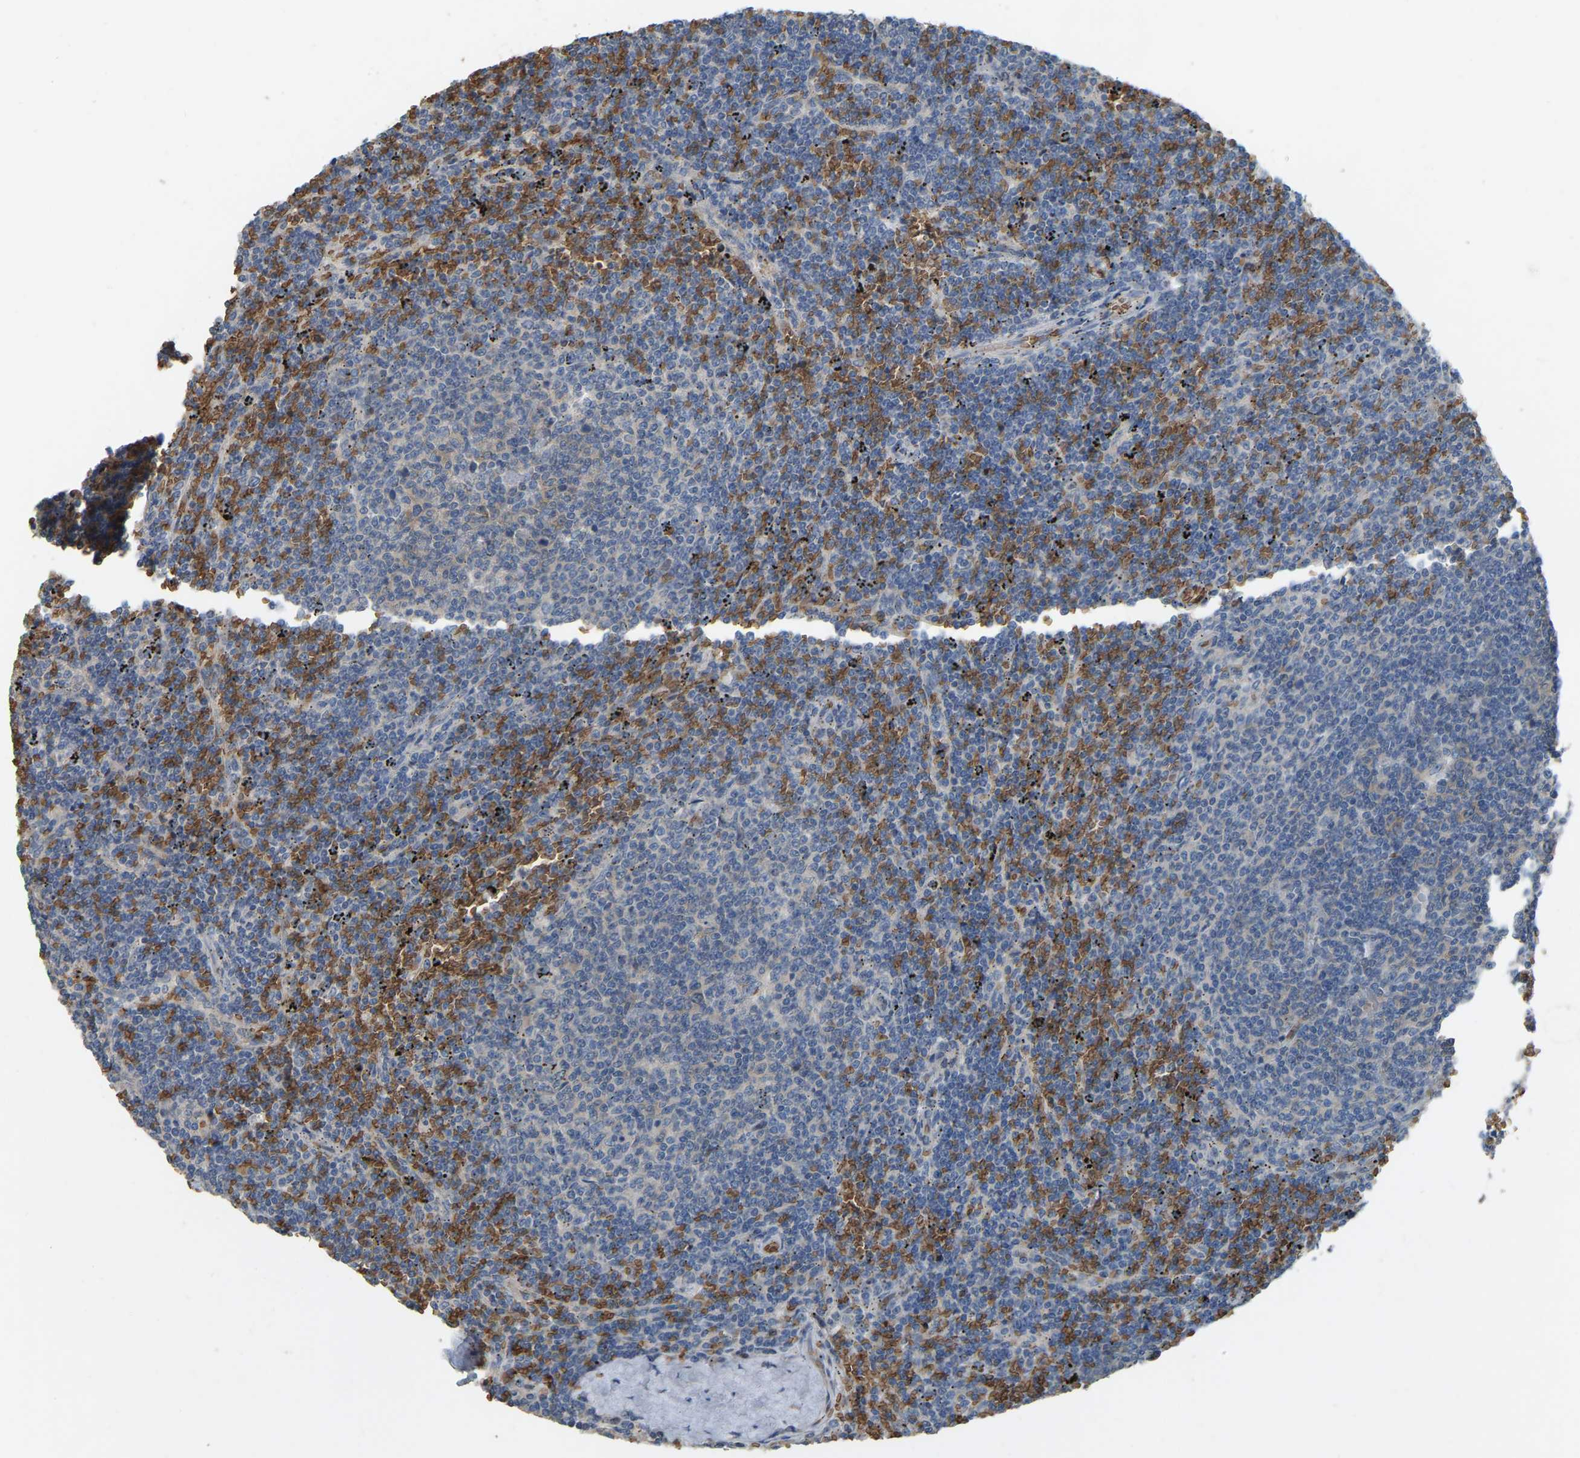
{"staining": {"intensity": "weak", "quantity": "<25%", "location": "cytoplasmic/membranous"}, "tissue": "lymphoma", "cell_type": "Tumor cells", "image_type": "cancer", "snomed": [{"axis": "morphology", "description": "Malignant lymphoma, non-Hodgkin's type, Low grade"}, {"axis": "topography", "description": "Spleen"}], "caption": "Immunohistochemistry (IHC) histopathology image of lymphoma stained for a protein (brown), which demonstrates no staining in tumor cells.", "gene": "CFAP298", "patient": {"sex": "female", "age": 50}}